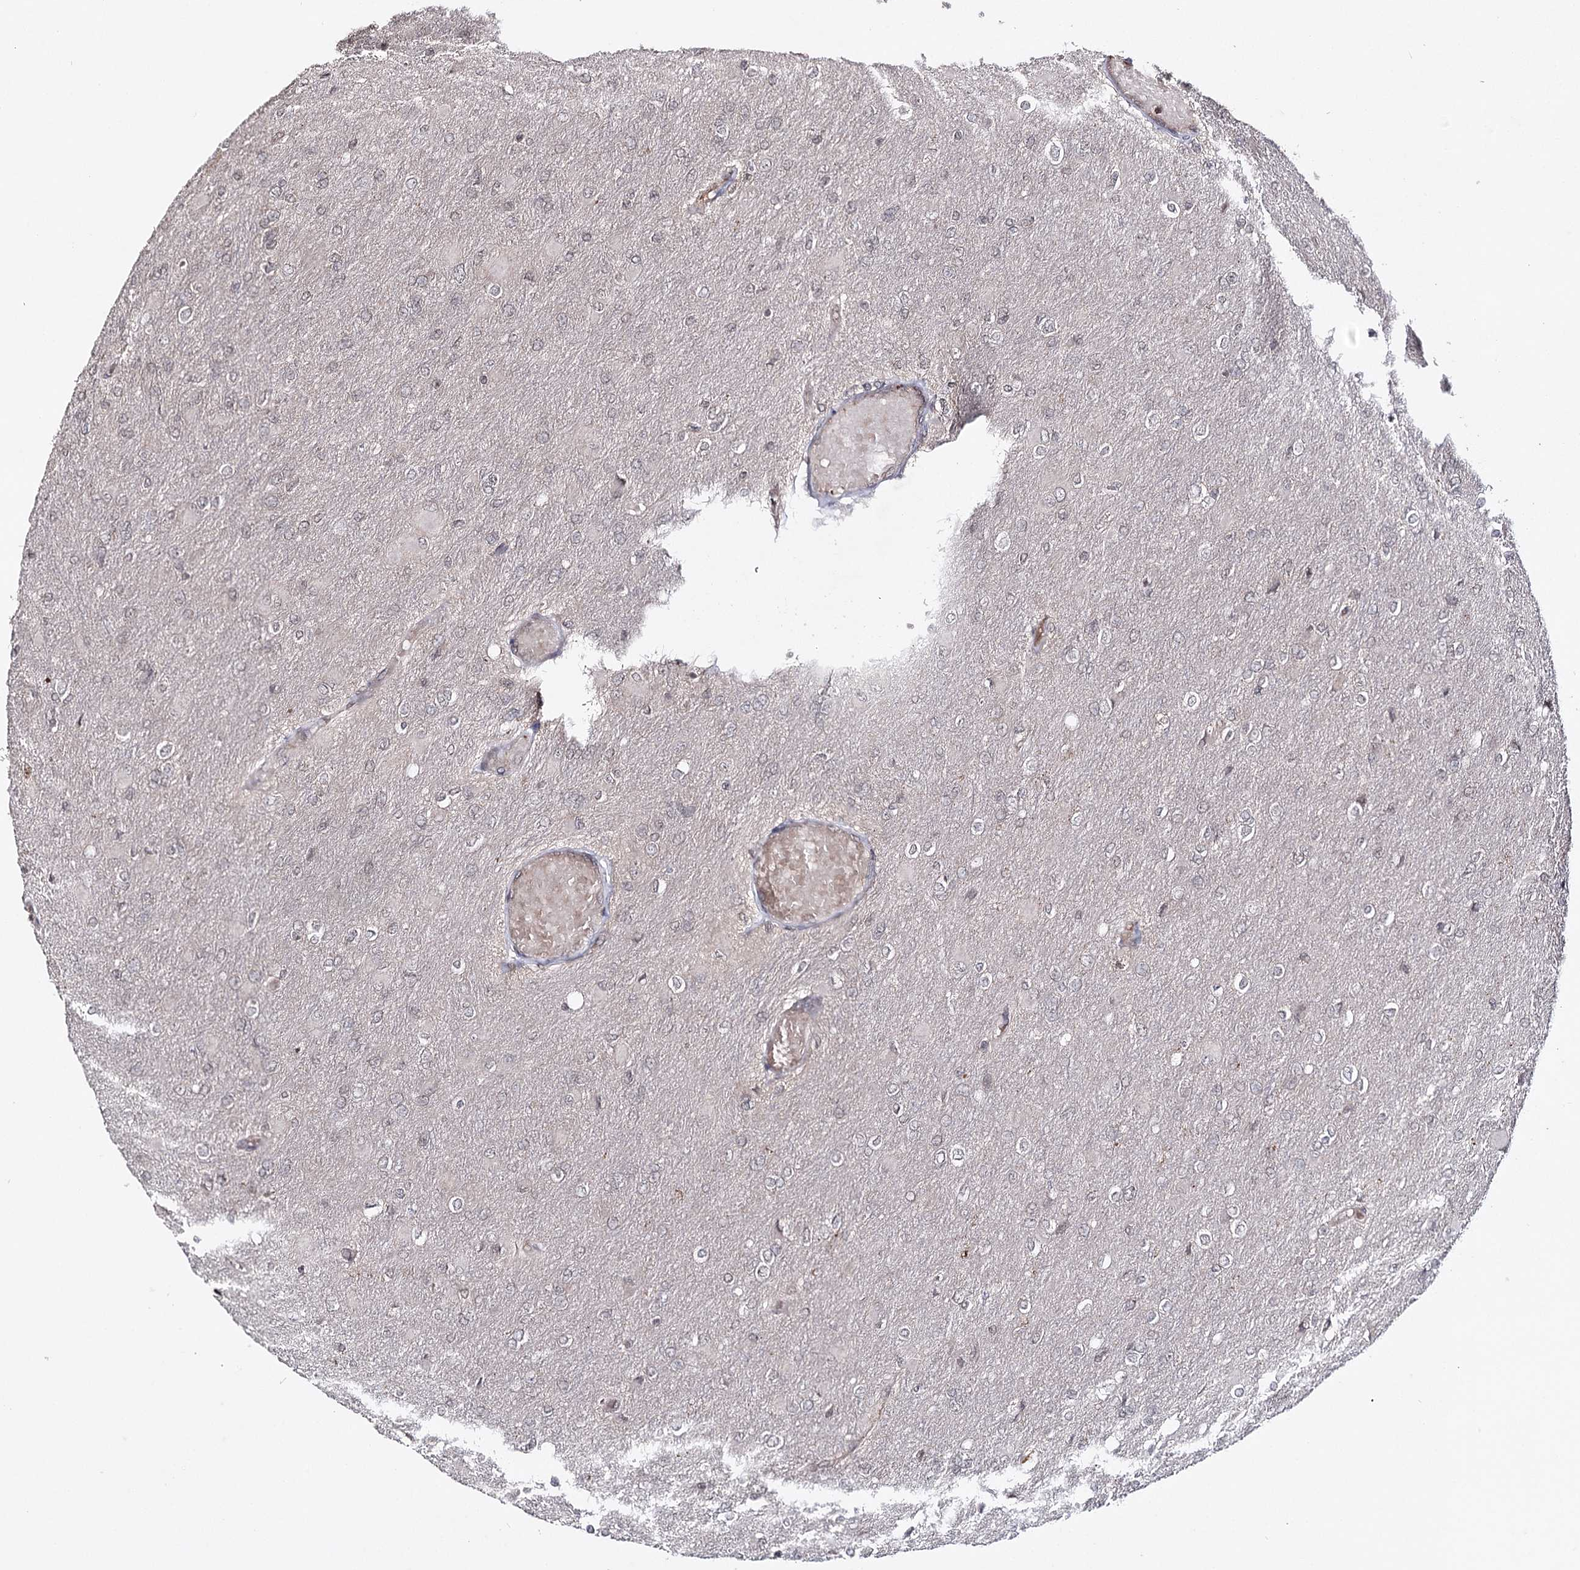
{"staining": {"intensity": "negative", "quantity": "none", "location": "none"}, "tissue": "glioma", "cell_type": "Tumor cells", "image_type": "cancer", "snomed": [{"axis": "morphology", "description": "Glioma, malignant, High grade"}, {"axis": "topography", "description": "Cerebral cortex"}], "caption": "IHC histopathology image of neoplastic tissue: glioma stained with DAB reveals no significant protein positivity in tumor cells.", "gene": "SYNGR3", "patient": {"sex": "female", "age": 36}}